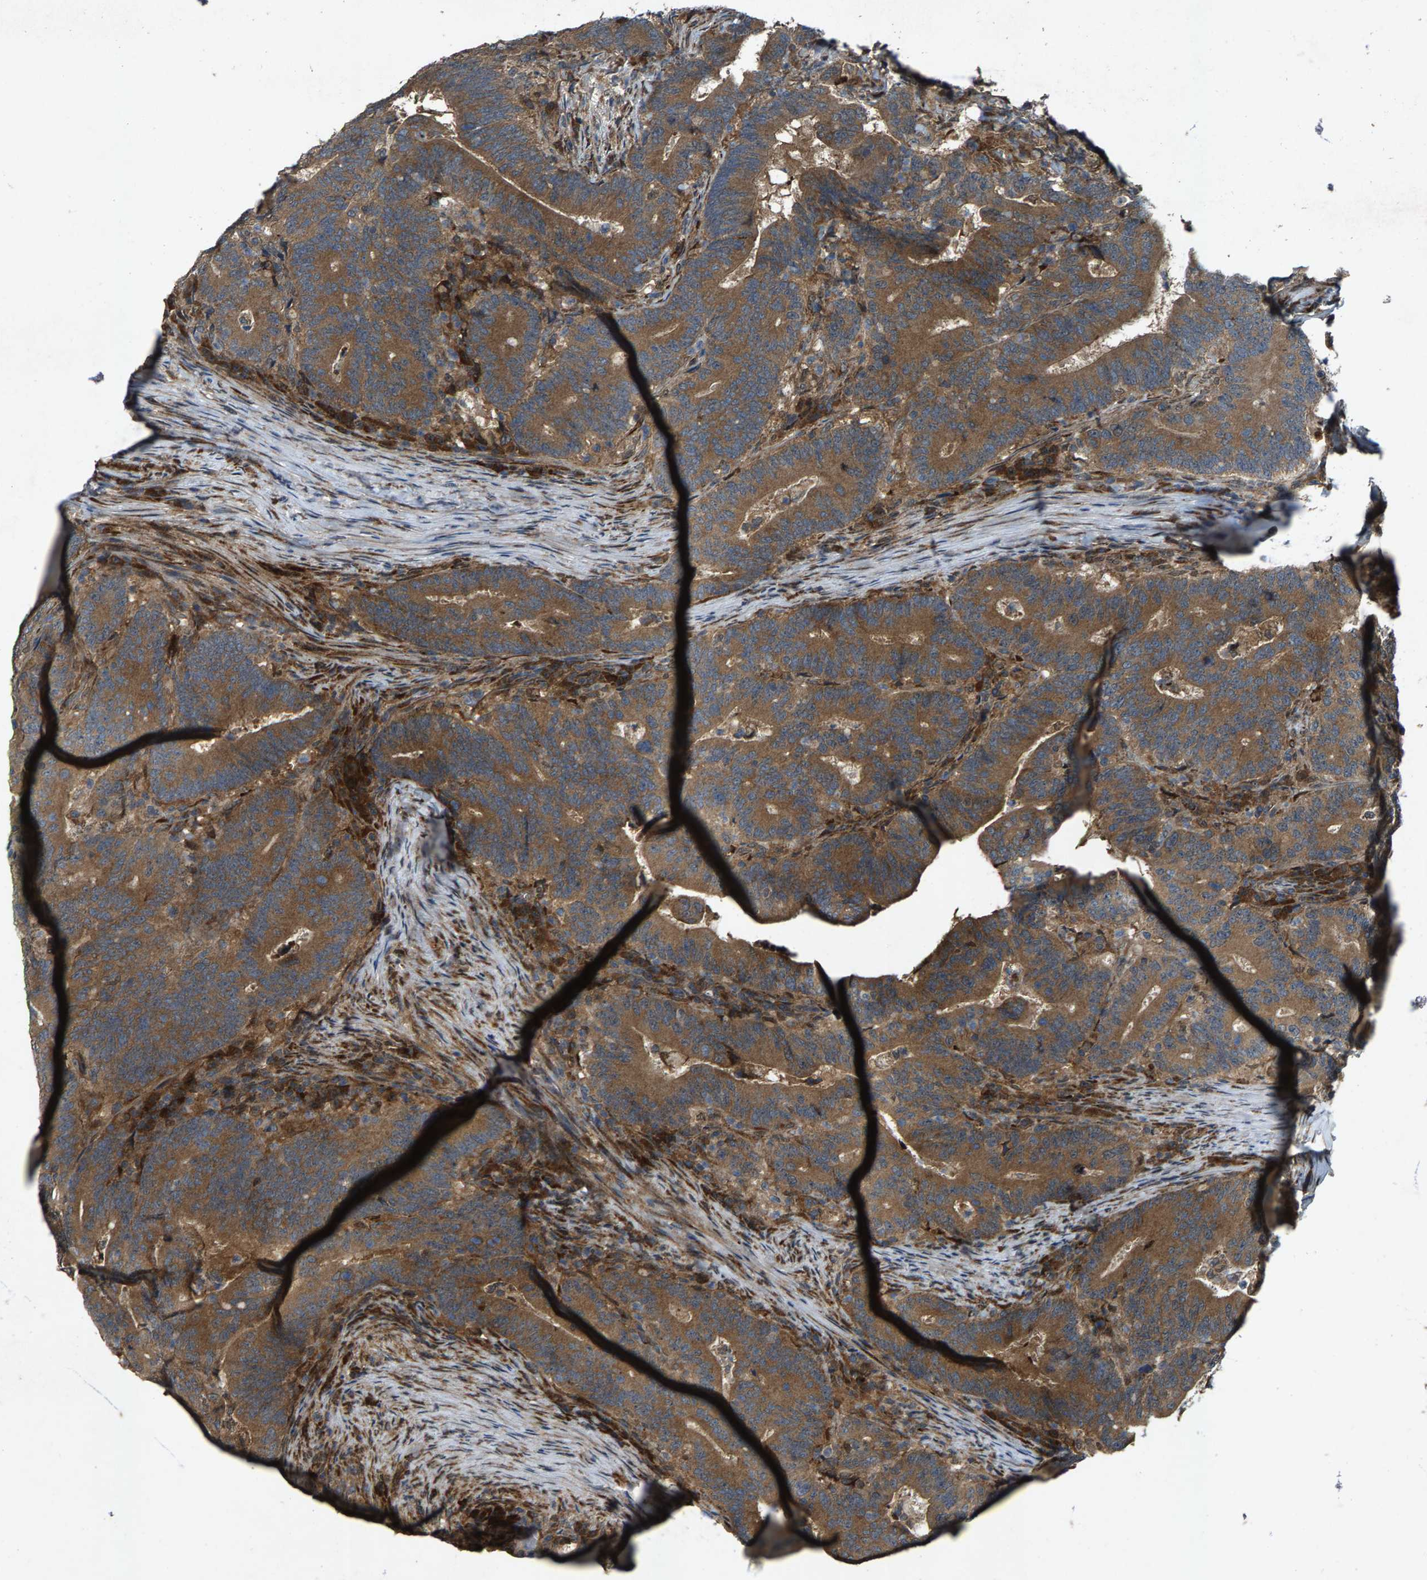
{"staining": {"intensity": "moderate", "quantity": ">75%", "location": "cytoplasmic/membranous"}, "tissue": "colorectal cancer", "cell_type": "Tumor cells", "image_type": "cancer", "snomed": [{"axis": "morphology", "description": "Adenocarcinoma, NOS"}, {"axis": "topography", "description": "Colon"}], "caption": "Human colorectal adenocarcinoma stained with a brown dye displays moderate cytoplasmic/membranous positive expression in about >75% of tumor cells.", "gene": "LRRC72", "patient": {"sex": "female", "age": 66}}